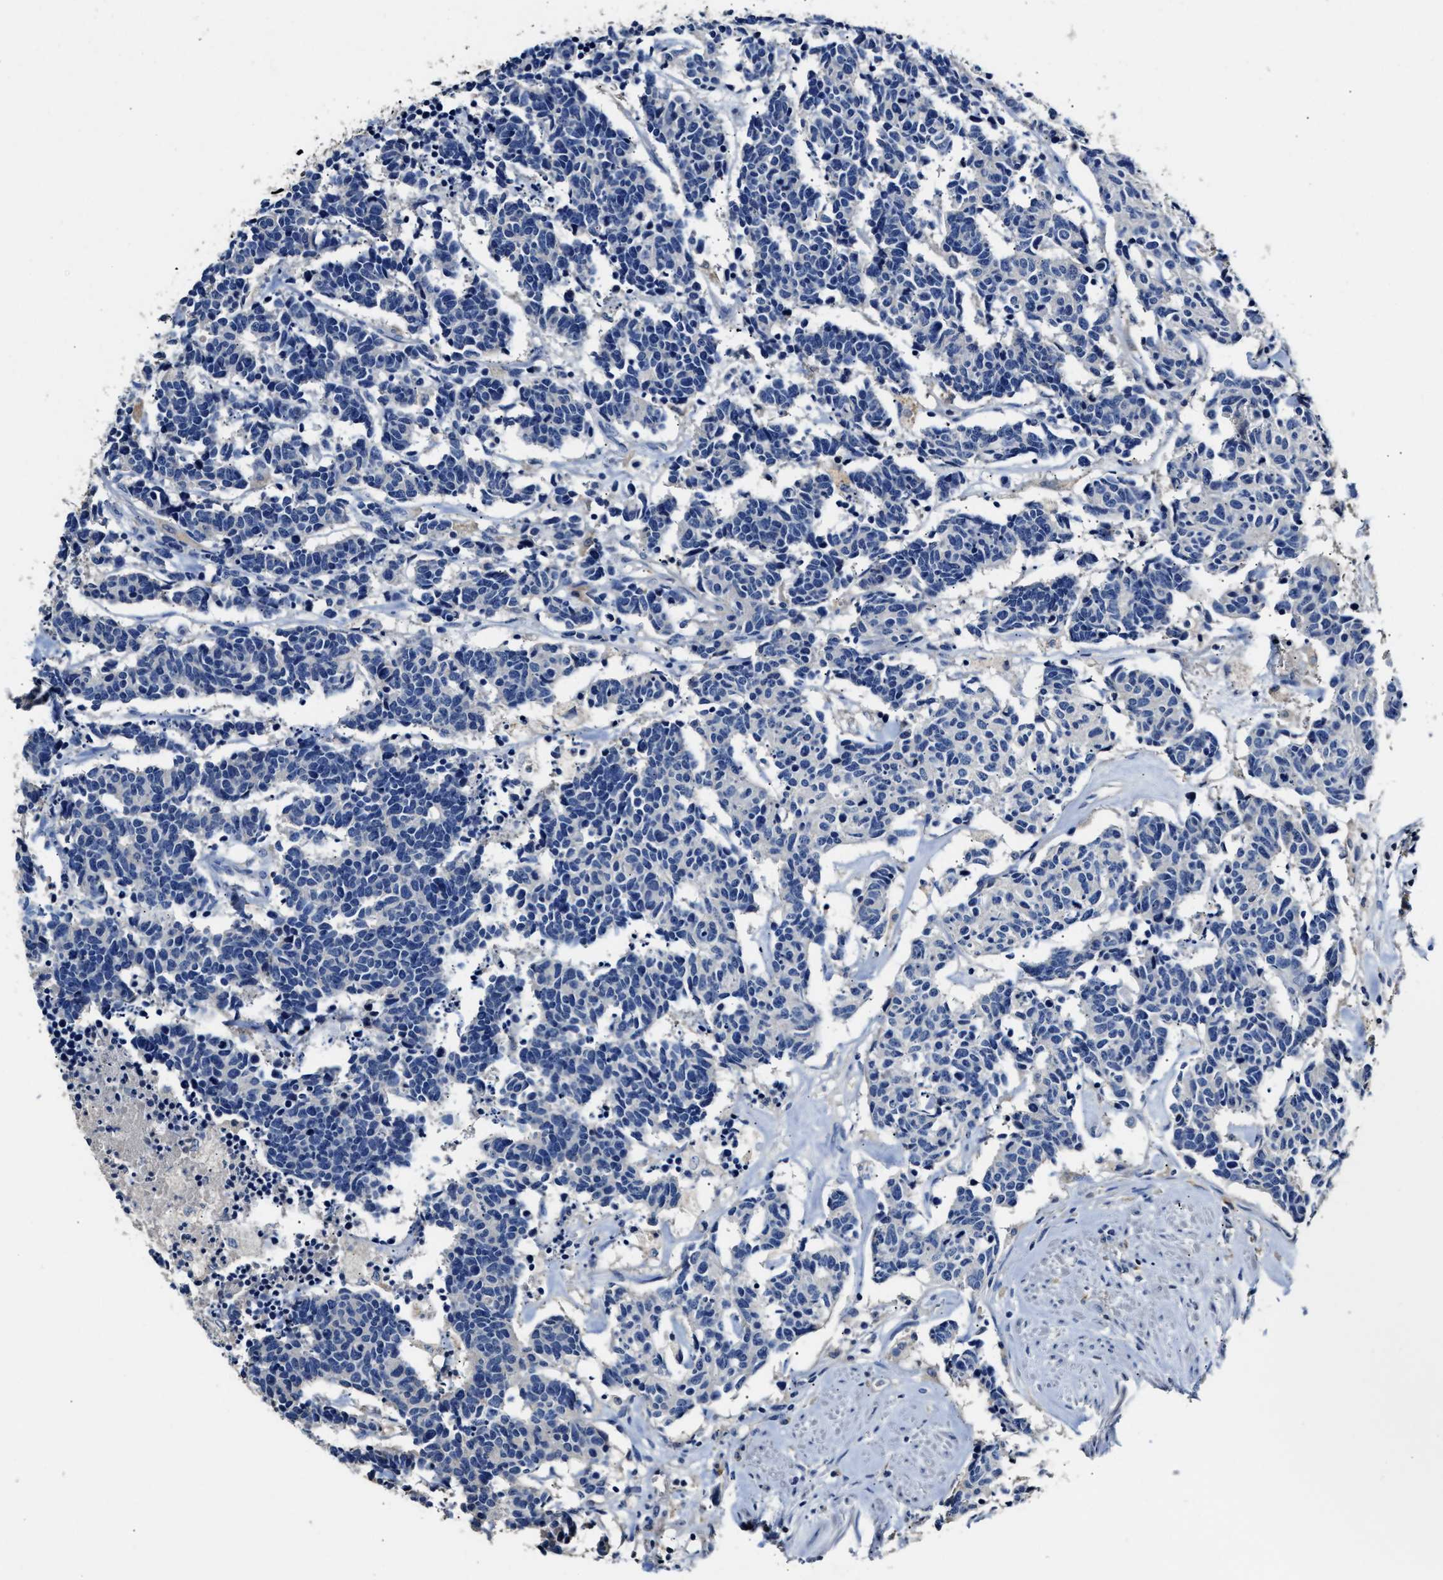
{"staining": {"intensity": "negative", "quantity": "none", "location": "none"}, "tissue": "carcinoid", "cell_type": "Tumor cells", "image_type": "cancer", "snomed": [{"axis": "morphology", "description": "Carcinoma, NOS"}, {"axis": "morphology", "description": "Carcinoid, malignant, NOS"}, {"axis": "topography", "description": "Urinary bladder"}], "caption": "This is an immunohistochemistry histopathology image of carcinoid. There is no positivity in tumor cells.", "gene": "SLCO2B1", "patient": {"sex": "male", "age": 57}}